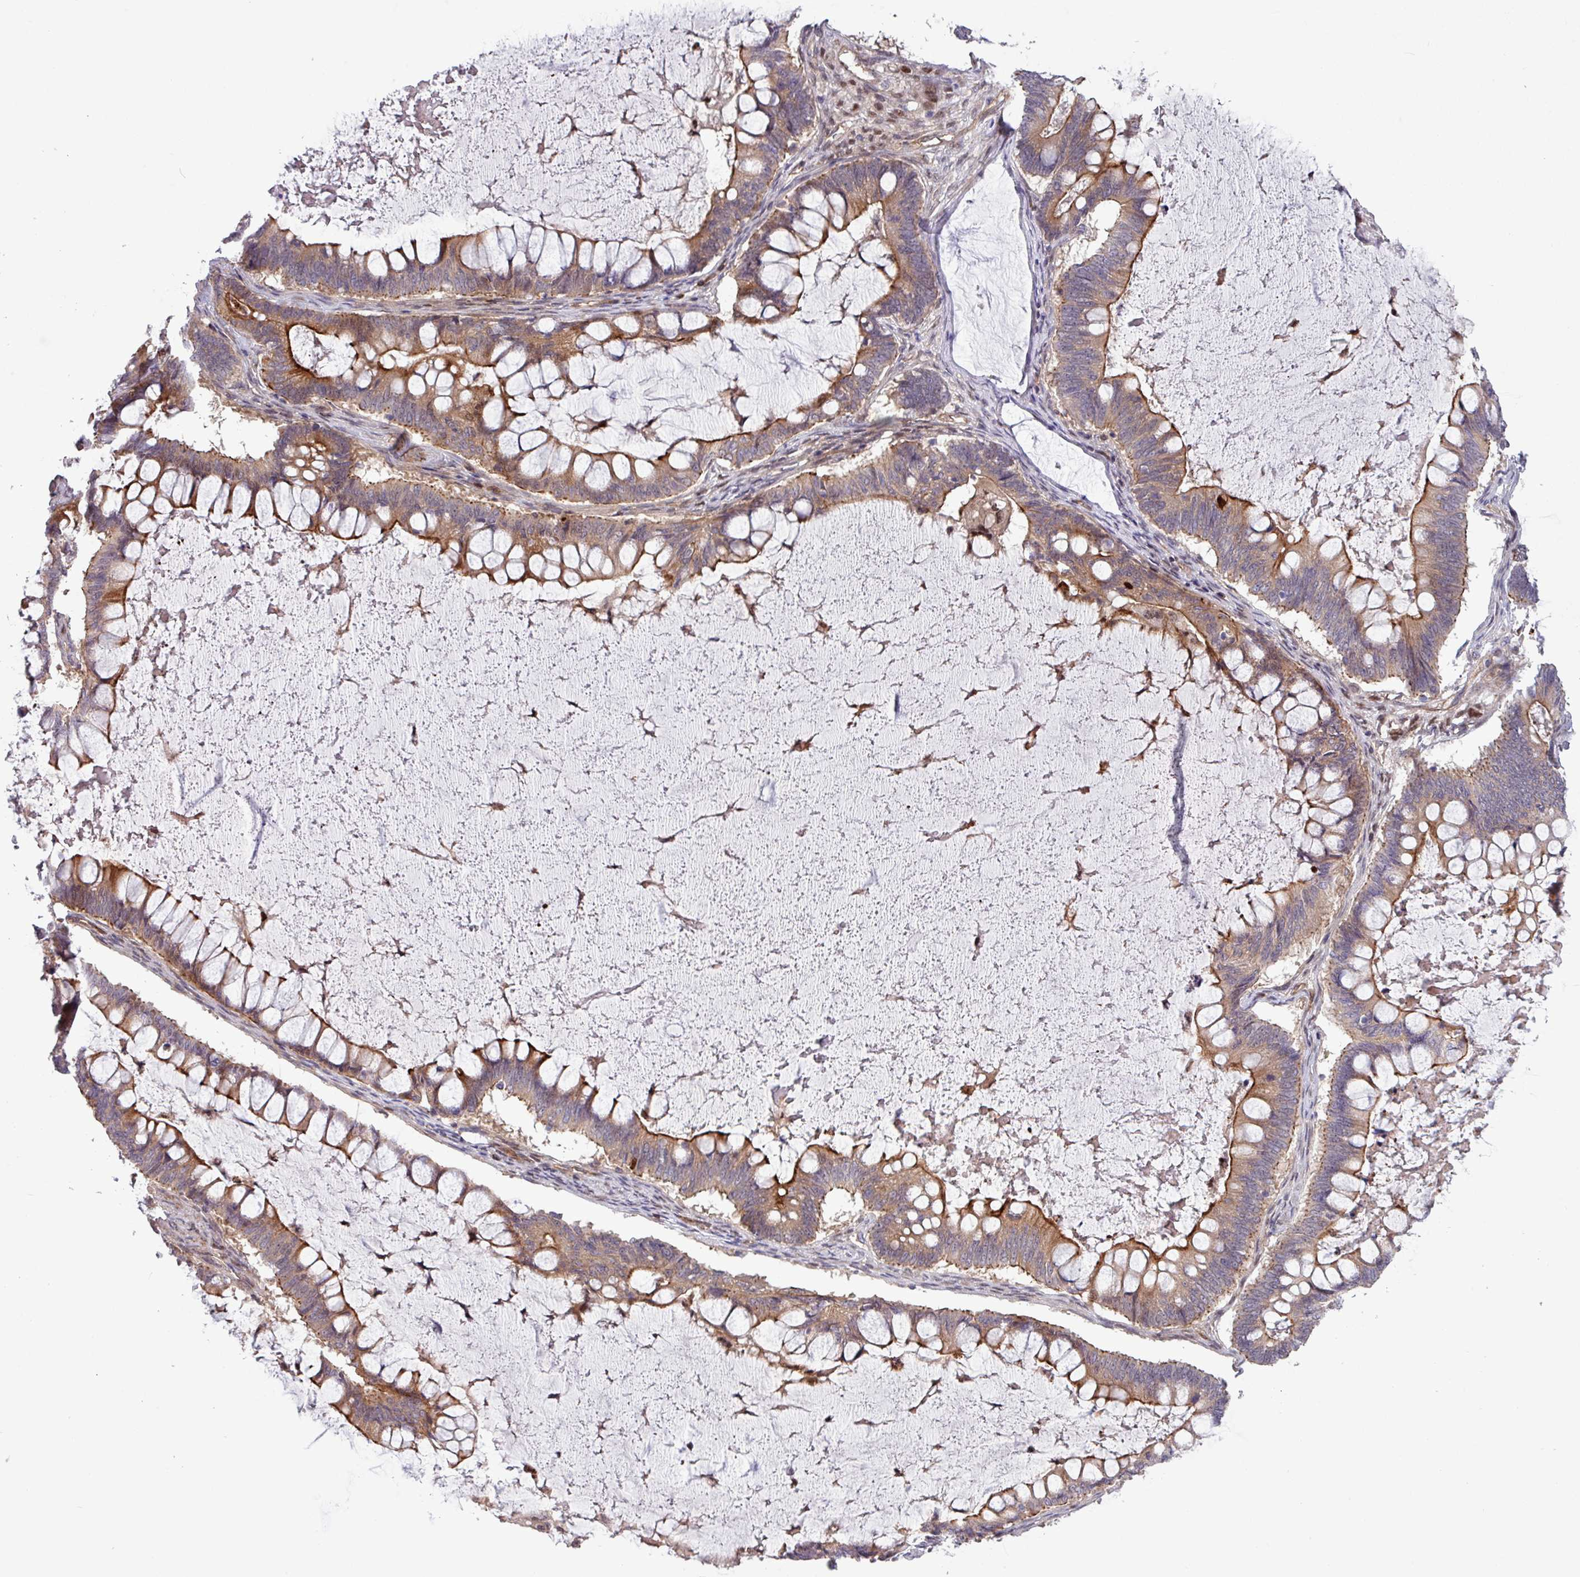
{"staining": {"intensity": "moderate", "quantity": ">75%", "location": "cytoplasmic/membranous"}, "tissue": "ovarian cancer", "cell_type": "Tumor cells", "image_type": "cancer", "snomed": [{"axis": "morphology", "description": "Cystadenocarcinoma, mucinous, NOS"}, {"axis": "topography", "description": "Ovary"}], "caption": "Tumor cells demonstrate moderate cytoplasmic/membranous staining in approximately >75% of cells in ovarian cancer.", "gene": "CNTRL", "patient": {"sex": "female", "age": 61}}